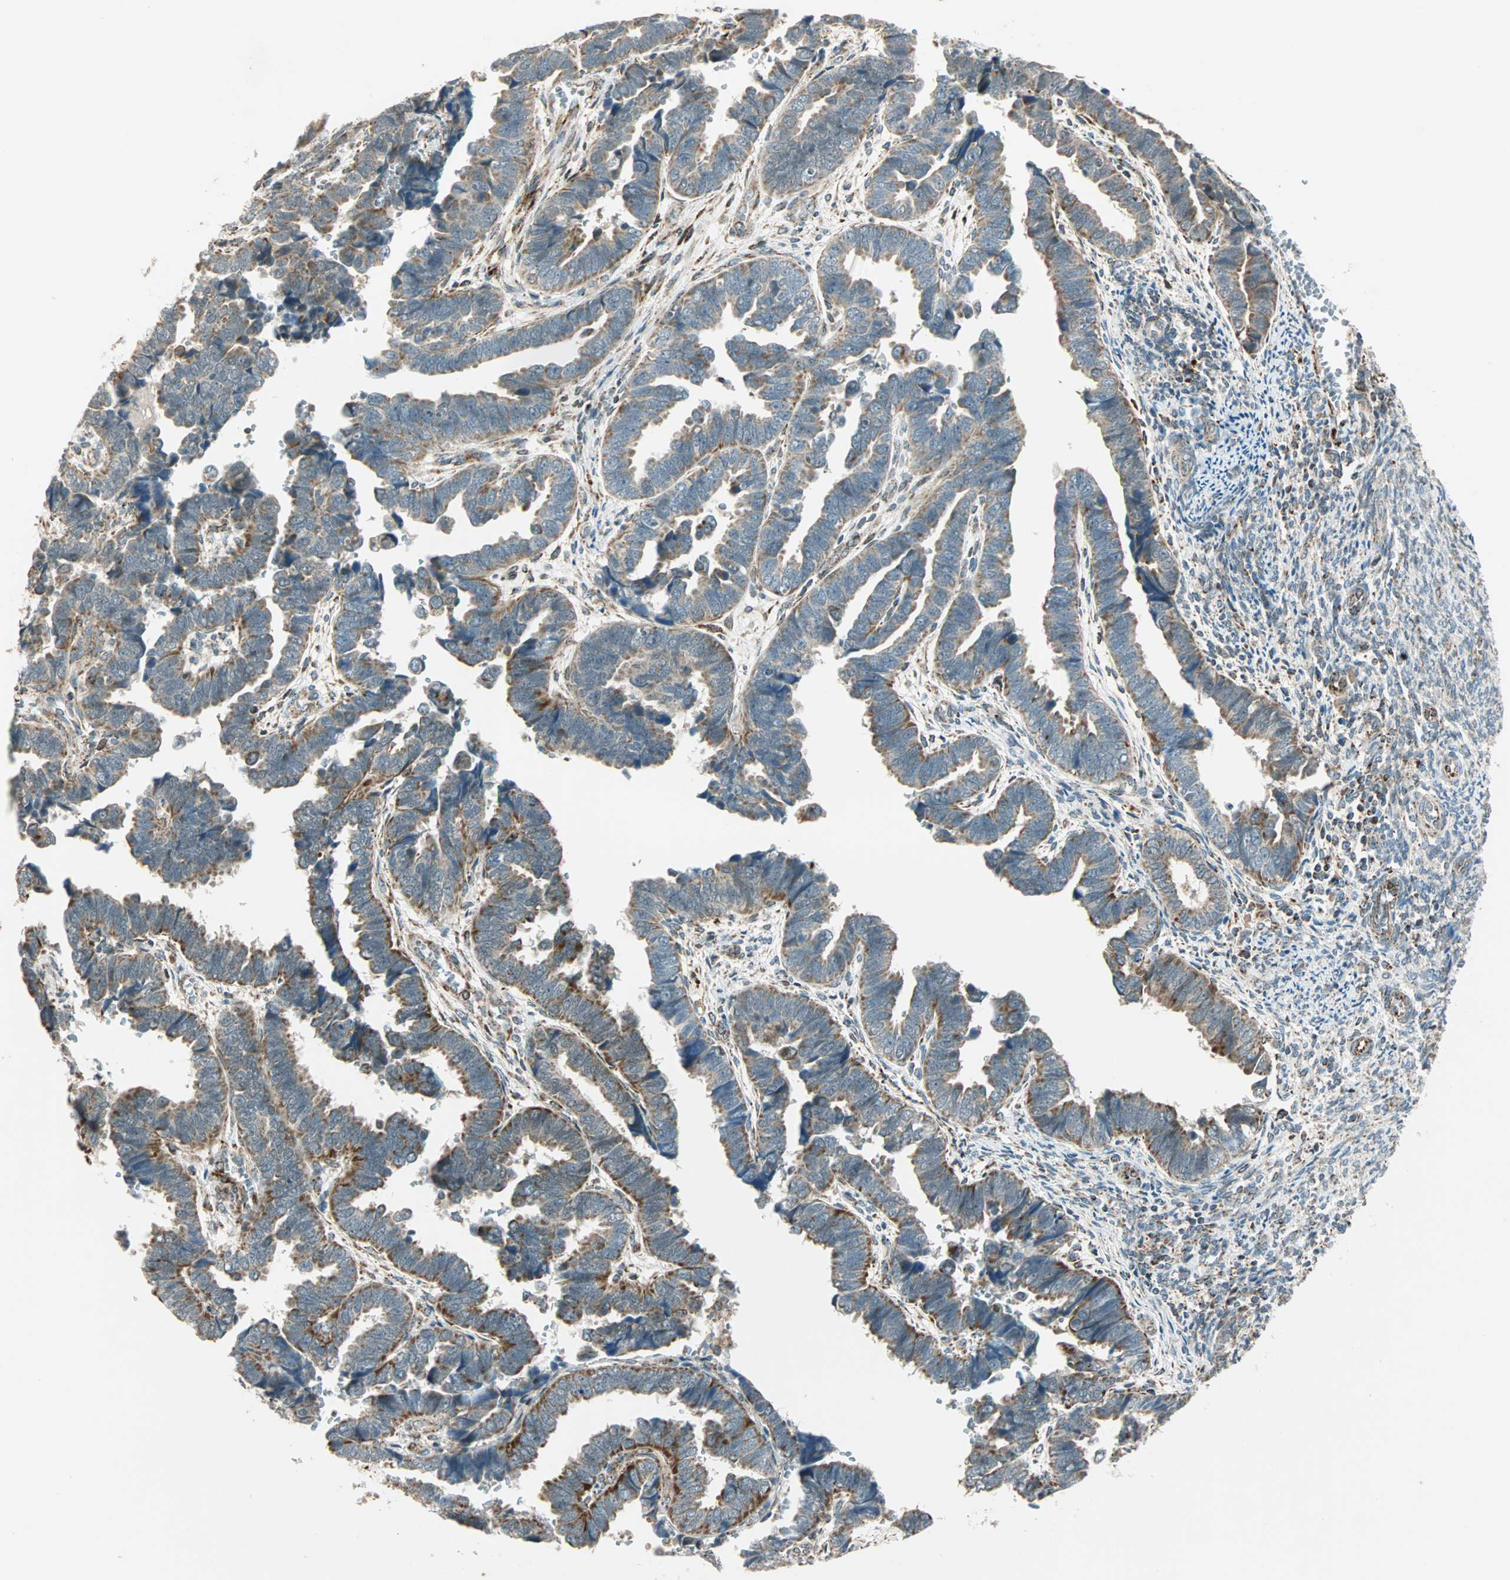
{"staining": {"intensity": "weak", "quantity": "25%-75%", "location": "cytoplasmic/membranous"}, "tissue": "endometrial cancer", "cell_type": "Tumor cells", "image_type": "cancer", "snomed": [{"axis": "morphology", "description": "Adenocarcinoma, NOS"}, {"axis": "topography", "description": "Endometrium"}], "caption": "A histopathology image of endometrial cancer stained for a protein reveals weak cytoplasmic/membranous brown staining in tumor cells. (Brightfield microscopy of DAB IHC at high magnification).", "gene": "SPRY4", "patient": {"sex": "female", "age": 75}}